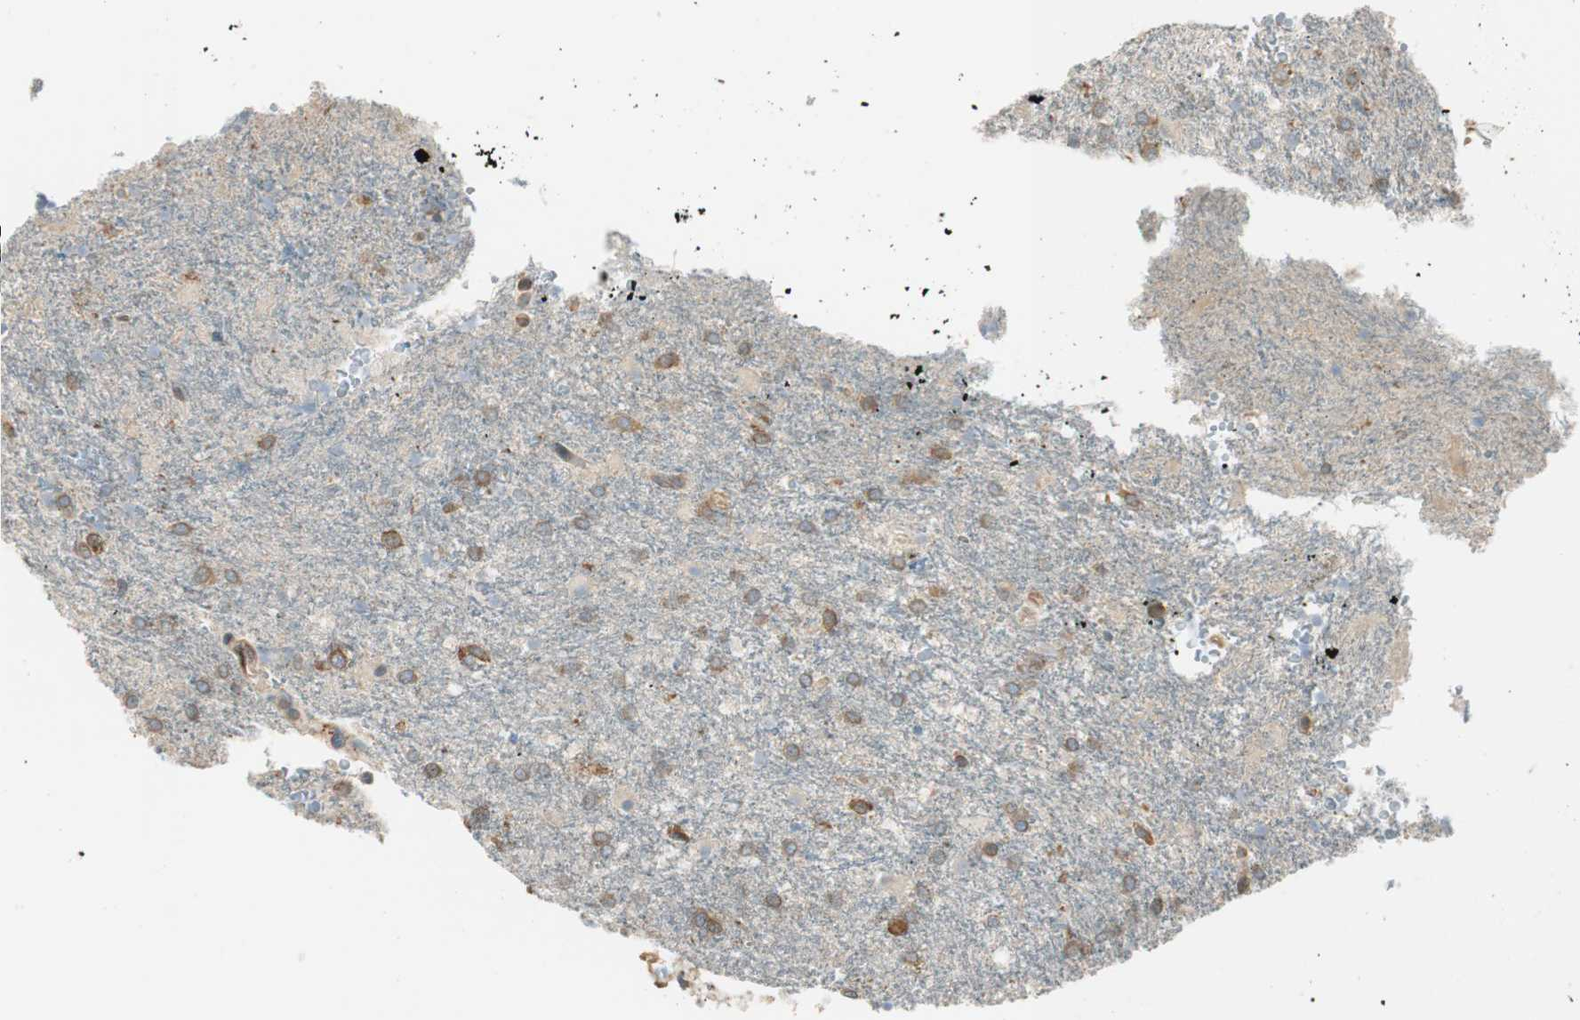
{"staining": {"intensity": "moderate", "quantity": ">75%", "location": "cytoplasmic/membranous"}, "tissue": "glioma", "cell_type": "Tumor cells", "image_type": "cancer", "snomed": [{"axis": "morphology", "description": "Glioma, malignant, High grade"}, {"axis": "topography", "description": "Brain"}], "caption": "A photomicrograph of glioma stained for a protein demonstrates moderate cytoplasmic/membranous brown staining in tumor cells.", "gene": "PI4K2B", "patient": {"sex": "male", "age": 71}}